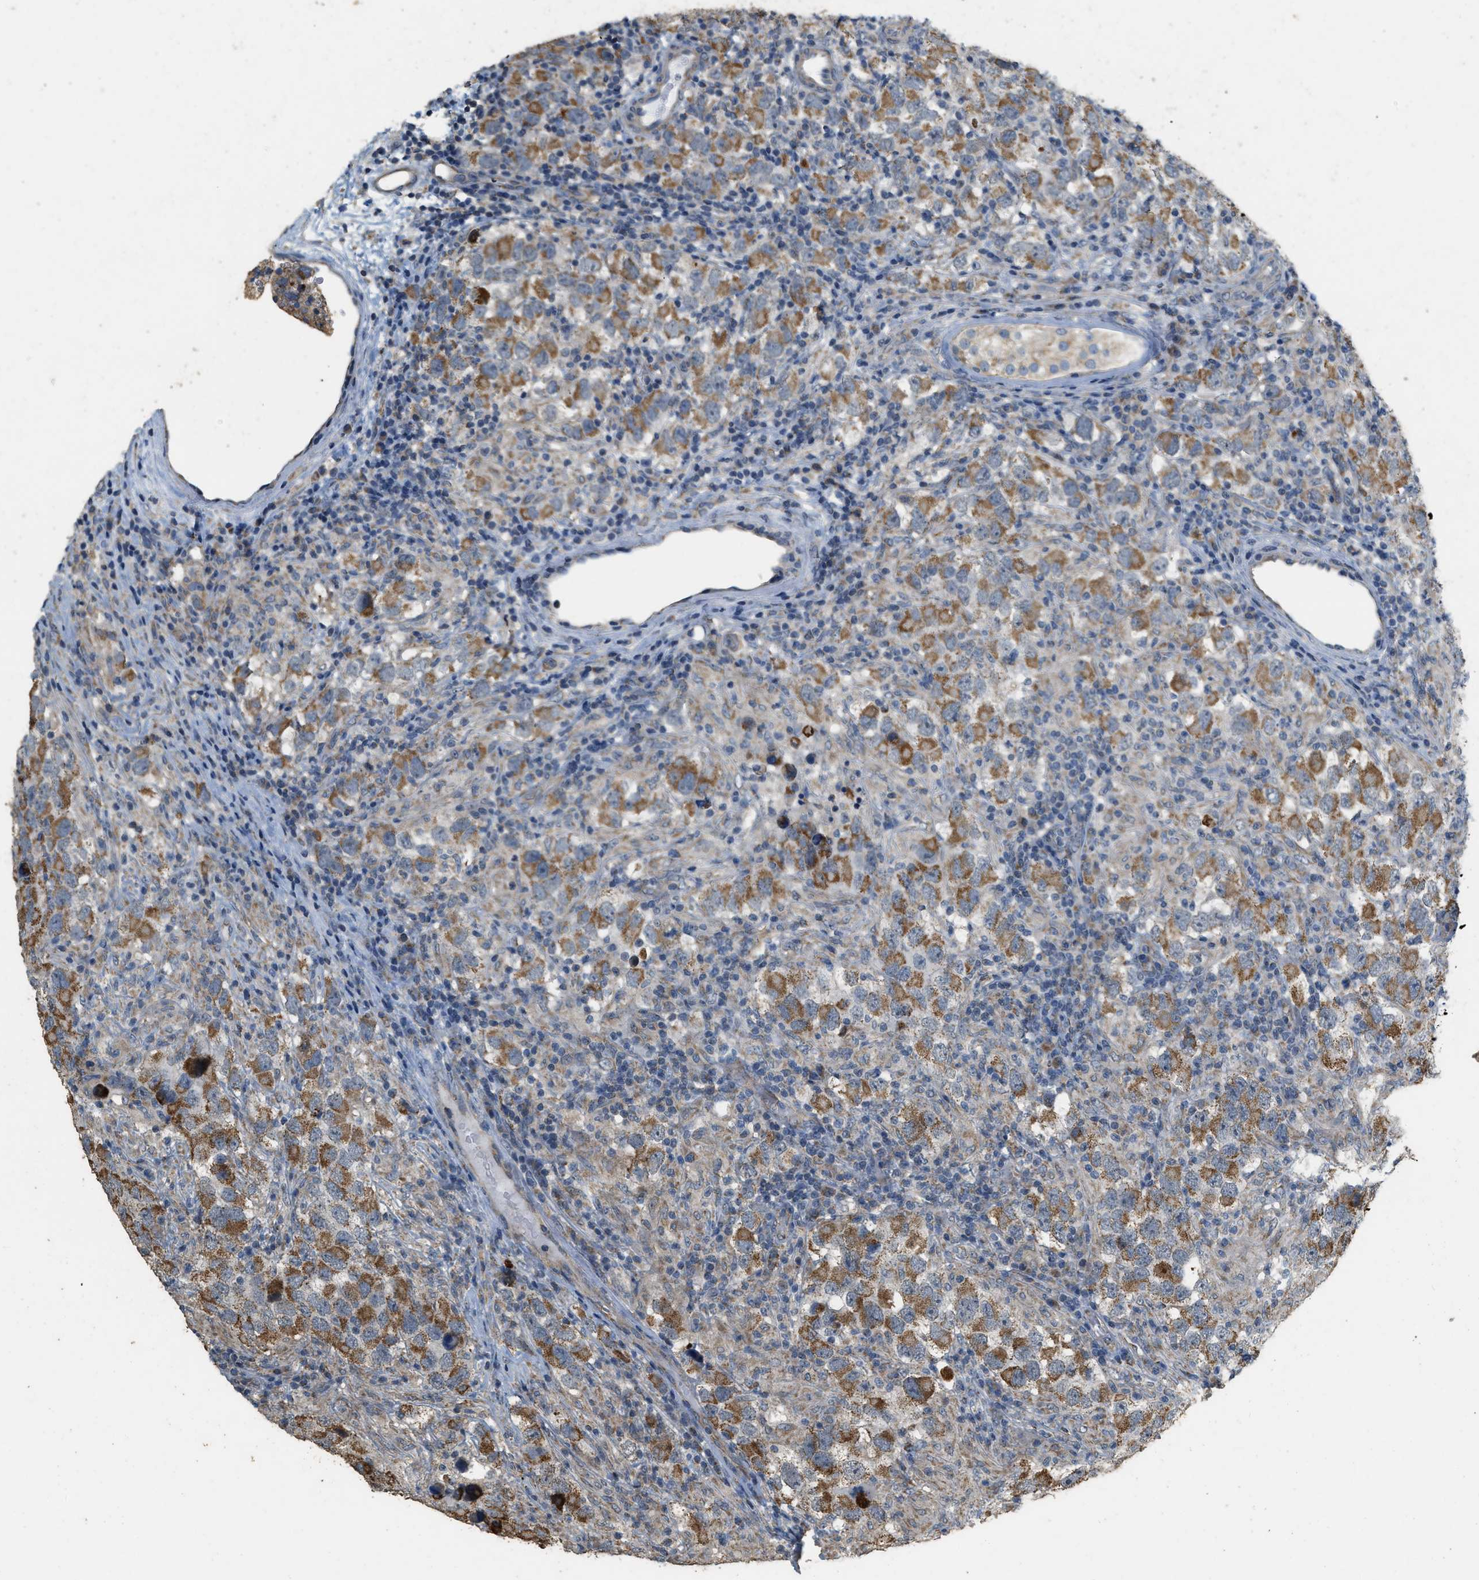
{"staining": {"intensity": "moderate", "quantity": ">75%", "location": "cytoplasmic/membranous"}, "tissue": "testis cancer", "cell_type": "Tumor cells", "image_type": "cancer", "snomed": [{"axis": "morphology", "description": "Carcinoma, Embryonal, NOS"}, {"axis": "topography", "description": "Testis"}], "caption": "DAB immunohistochemical staining of human testis cancer exhibits moderate cytoplasmic/membranous protein positivity in about >75% of tumor cells.", "gene": "KCNA4", "patient": {"sex": "male", "age": 21}}